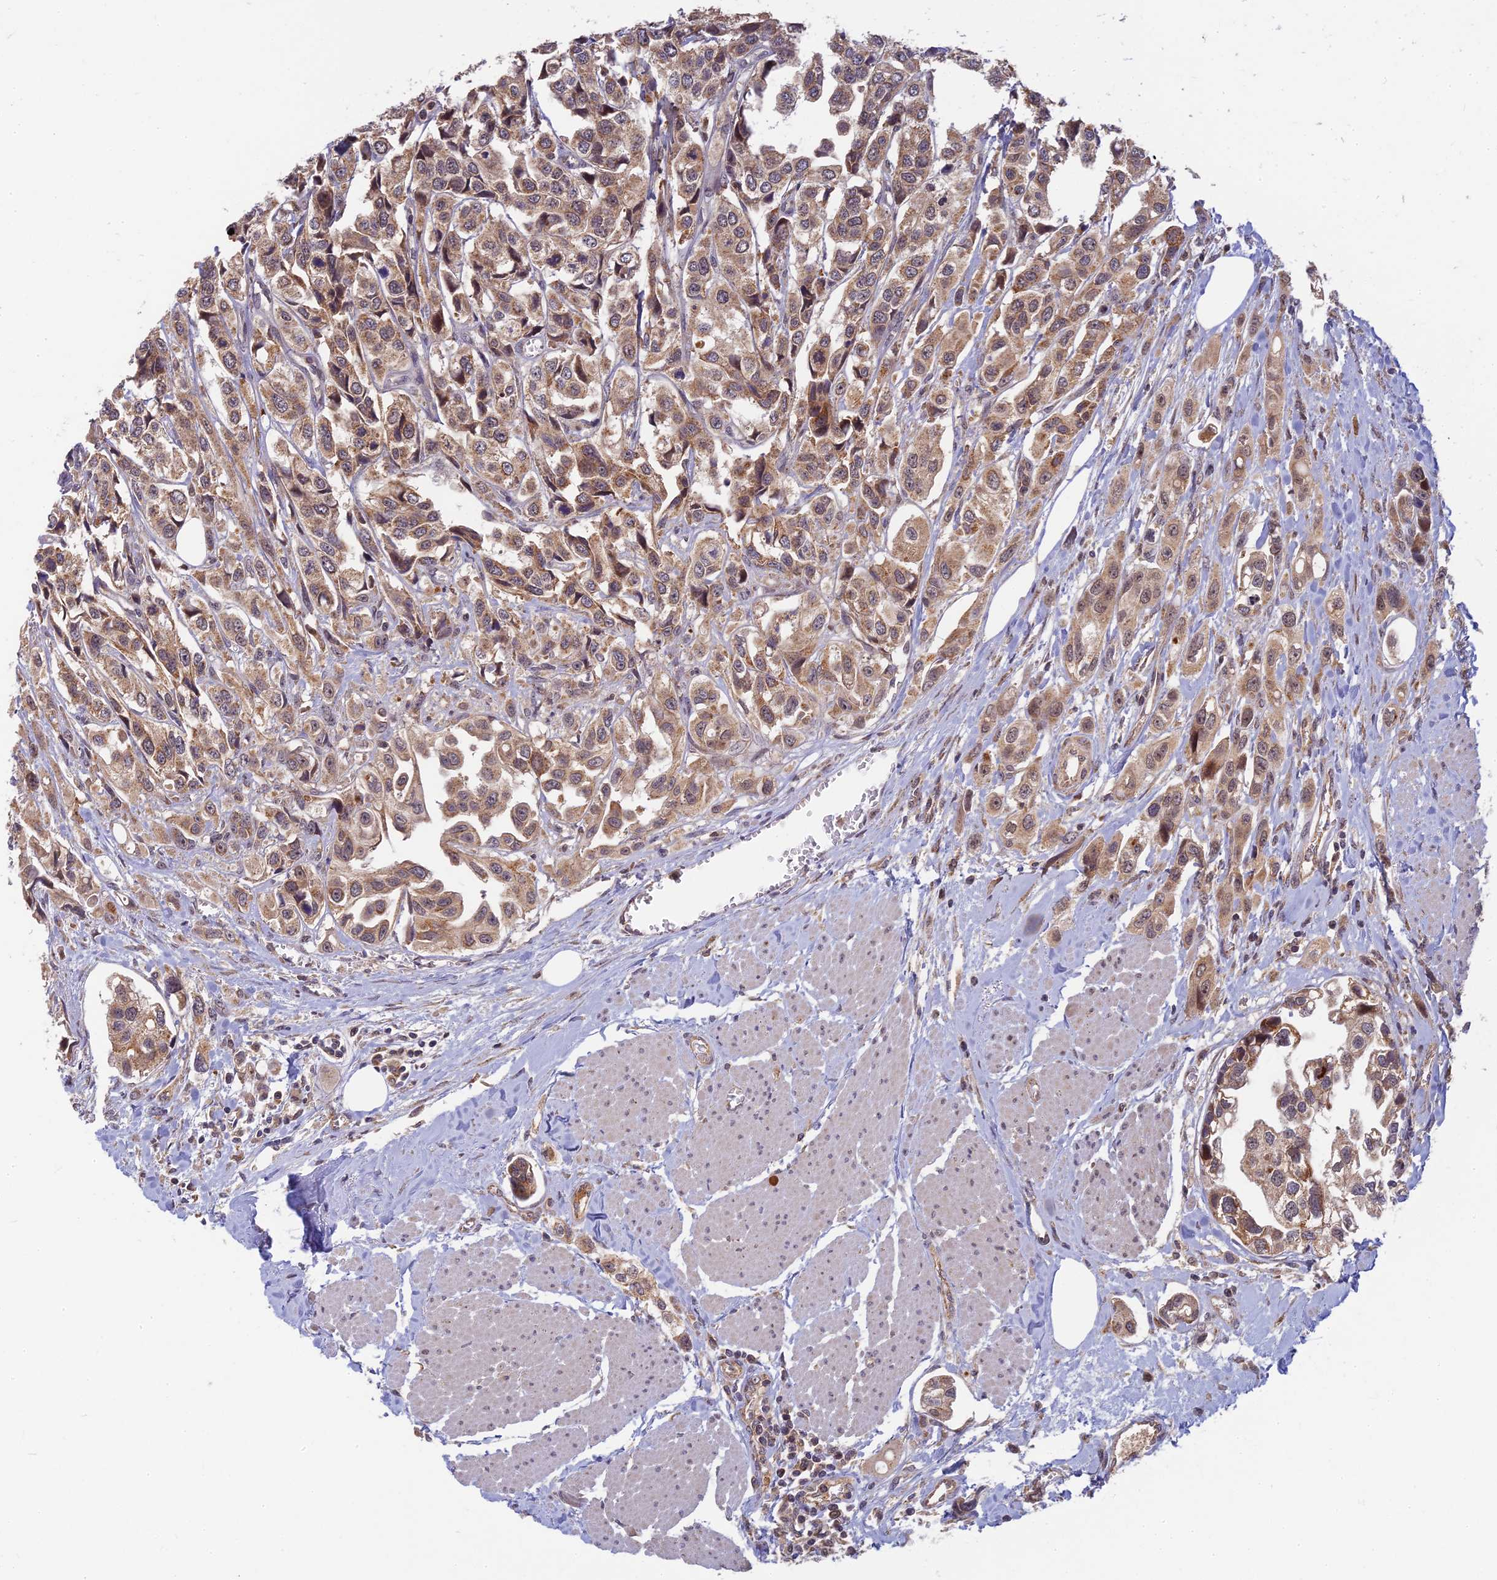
{"staining": {"intensity": "moderate", "quantity": ">75%", "location": "cytoplasmic/membranous"}, "tissue": "urothelial cancer", "cell_type": "Tumor cells", "image_type": "cancer", "snomed": [{"axis": "morphology", "description": "Urothelial carcinoma, High grade"}, {"axis": "topography", "description": "Urinary bladder"}], "caption": "About >75% of tumor cells in human high-grade urothelial carcinoma reveal moderate cytoplasmic/membranous protein staining as visualized by brown immunohistochemical staining.", "gene": "RGL3", "patient": {"sex": "male", "age": 67}}